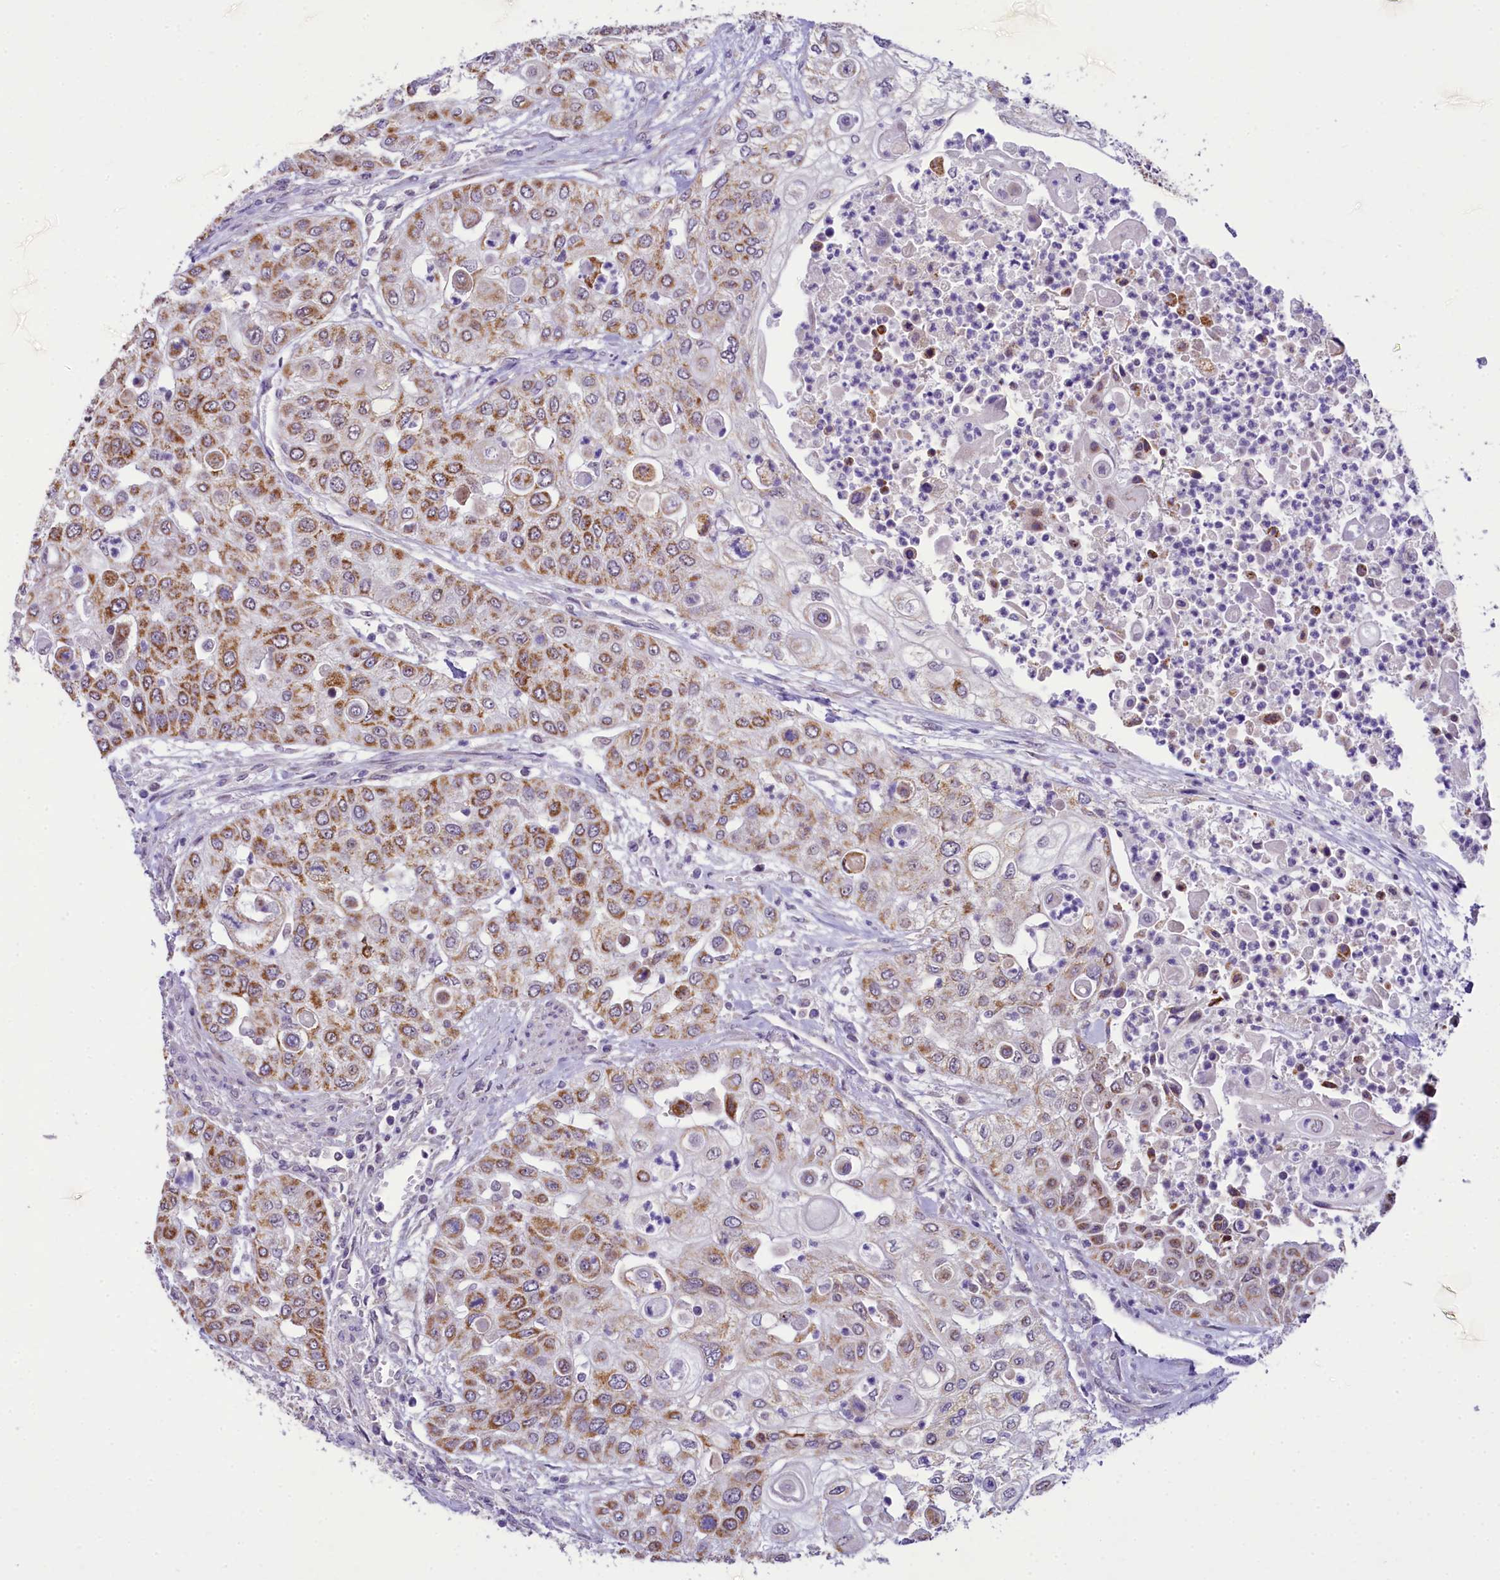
{"staining": {"intensity": "moderate", "quantity": ">75%", "location": "cytoplasmic/membranous"}, "tissue": "urothelial cancer", "cell_type": "Tumor cells", "image_type": "cancer", "snomed": [{"axis": "morphology", "description": "Urothelial carcinoma, High grade"}, {"axis": "topography", "description": "Urinary bladder"}], "caption": "Immunohistochemistry image of neoplastic tissue: urothelial cancer stained using immunohistochemistry reveals medium levels of moderate protein expression localized specifically in the cytoplasmic/membranous of tumor cells, appearing as a cytoplasmic/membranous brown color.", "gene": "PAF1", "patient": {"sex": "female", "age": 79}}